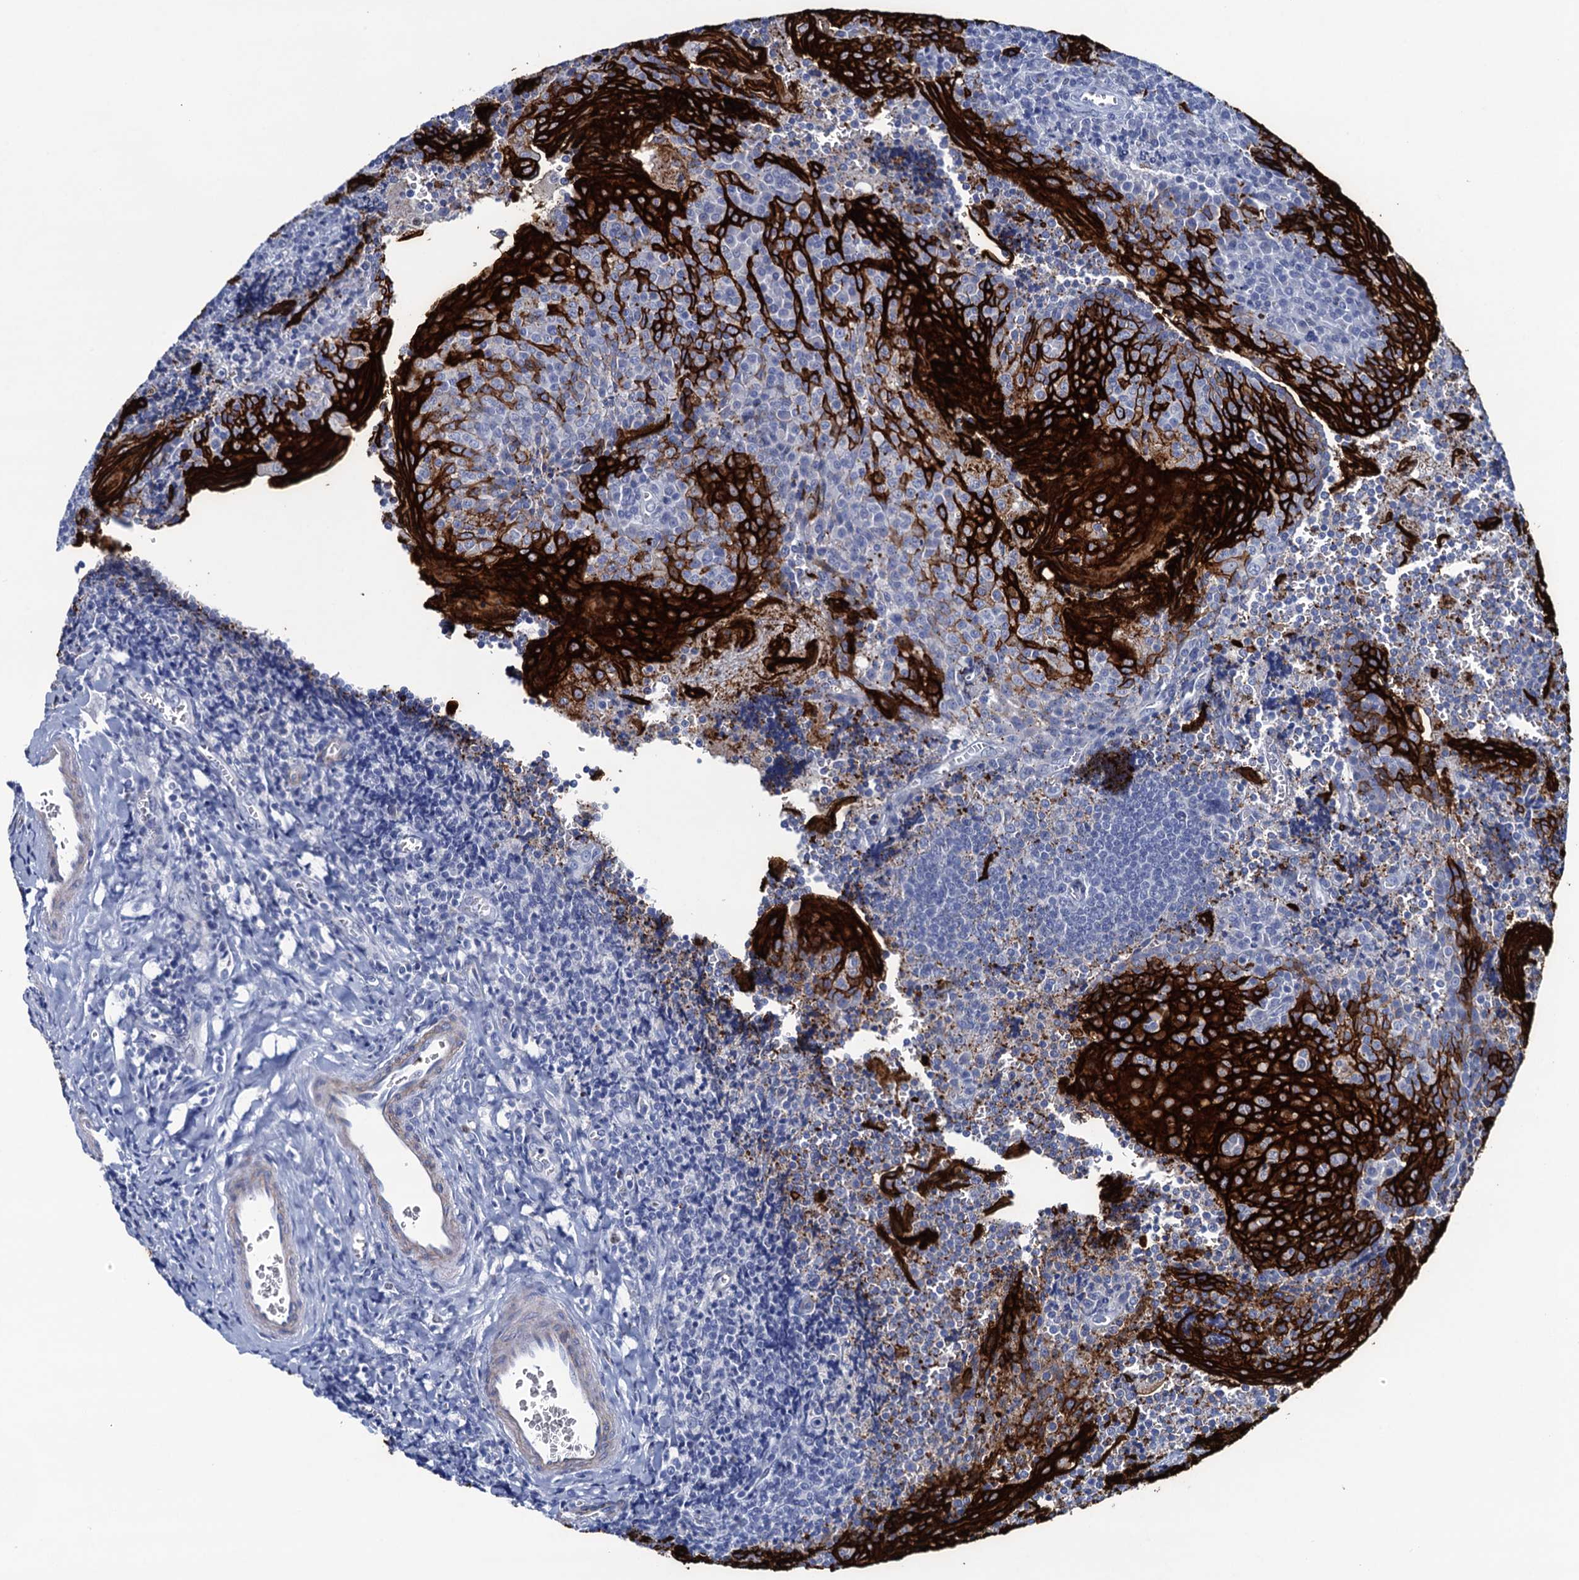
{"staining": {"intensity": "negative", "quantity": "none", "location": "none"}, "tissue": "tonsil", "cell_type": "Germinal center cells", "image_type": "normal", "snomed": [{"axis": "morphology", "description": "Normal tissue, NOS"}, {"axis": "topography", "description": "Tonsil"}], "caption": "This is an immunohistochemistry (IHC) micrograph of benign tonsil. There is no staining in germinal center cells.", "gene": "RHCG", "patient": {"sex": "male", "age": 27}}